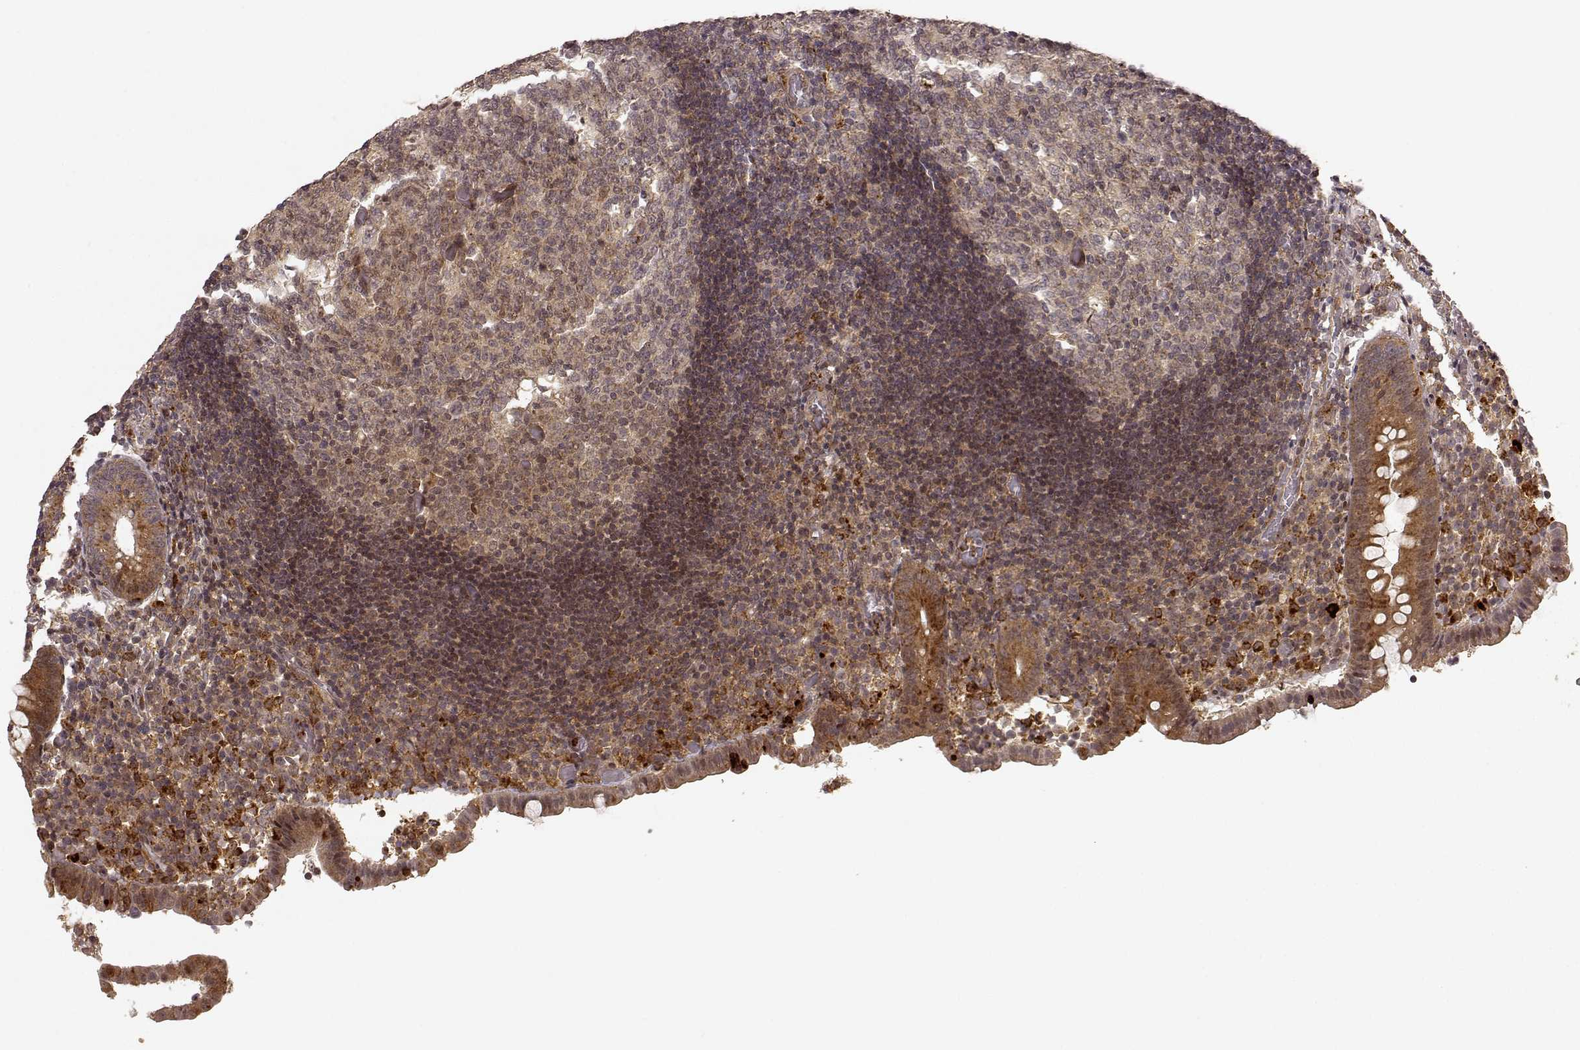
{"staining": {"intensity": "moderate", "quantity": "25%-75%", "location": "cytoplasmic/membranous"}, "tissue": "appendix", "cell_type": "Glandular cells", "image_type": "normal", "snomed": [{"axis": "morphology", "description": "Normal tissue, NOS"}, {"axis": "topography", "description": "Appendix"}], "caption": "Protein analysis of normal appendix shows moderate cytoplasmic/membranous staining in approximately 25%-75% of glandular cells.", "gene": "SLC12A9", "patient": {"sex": "female", "age": 32}}